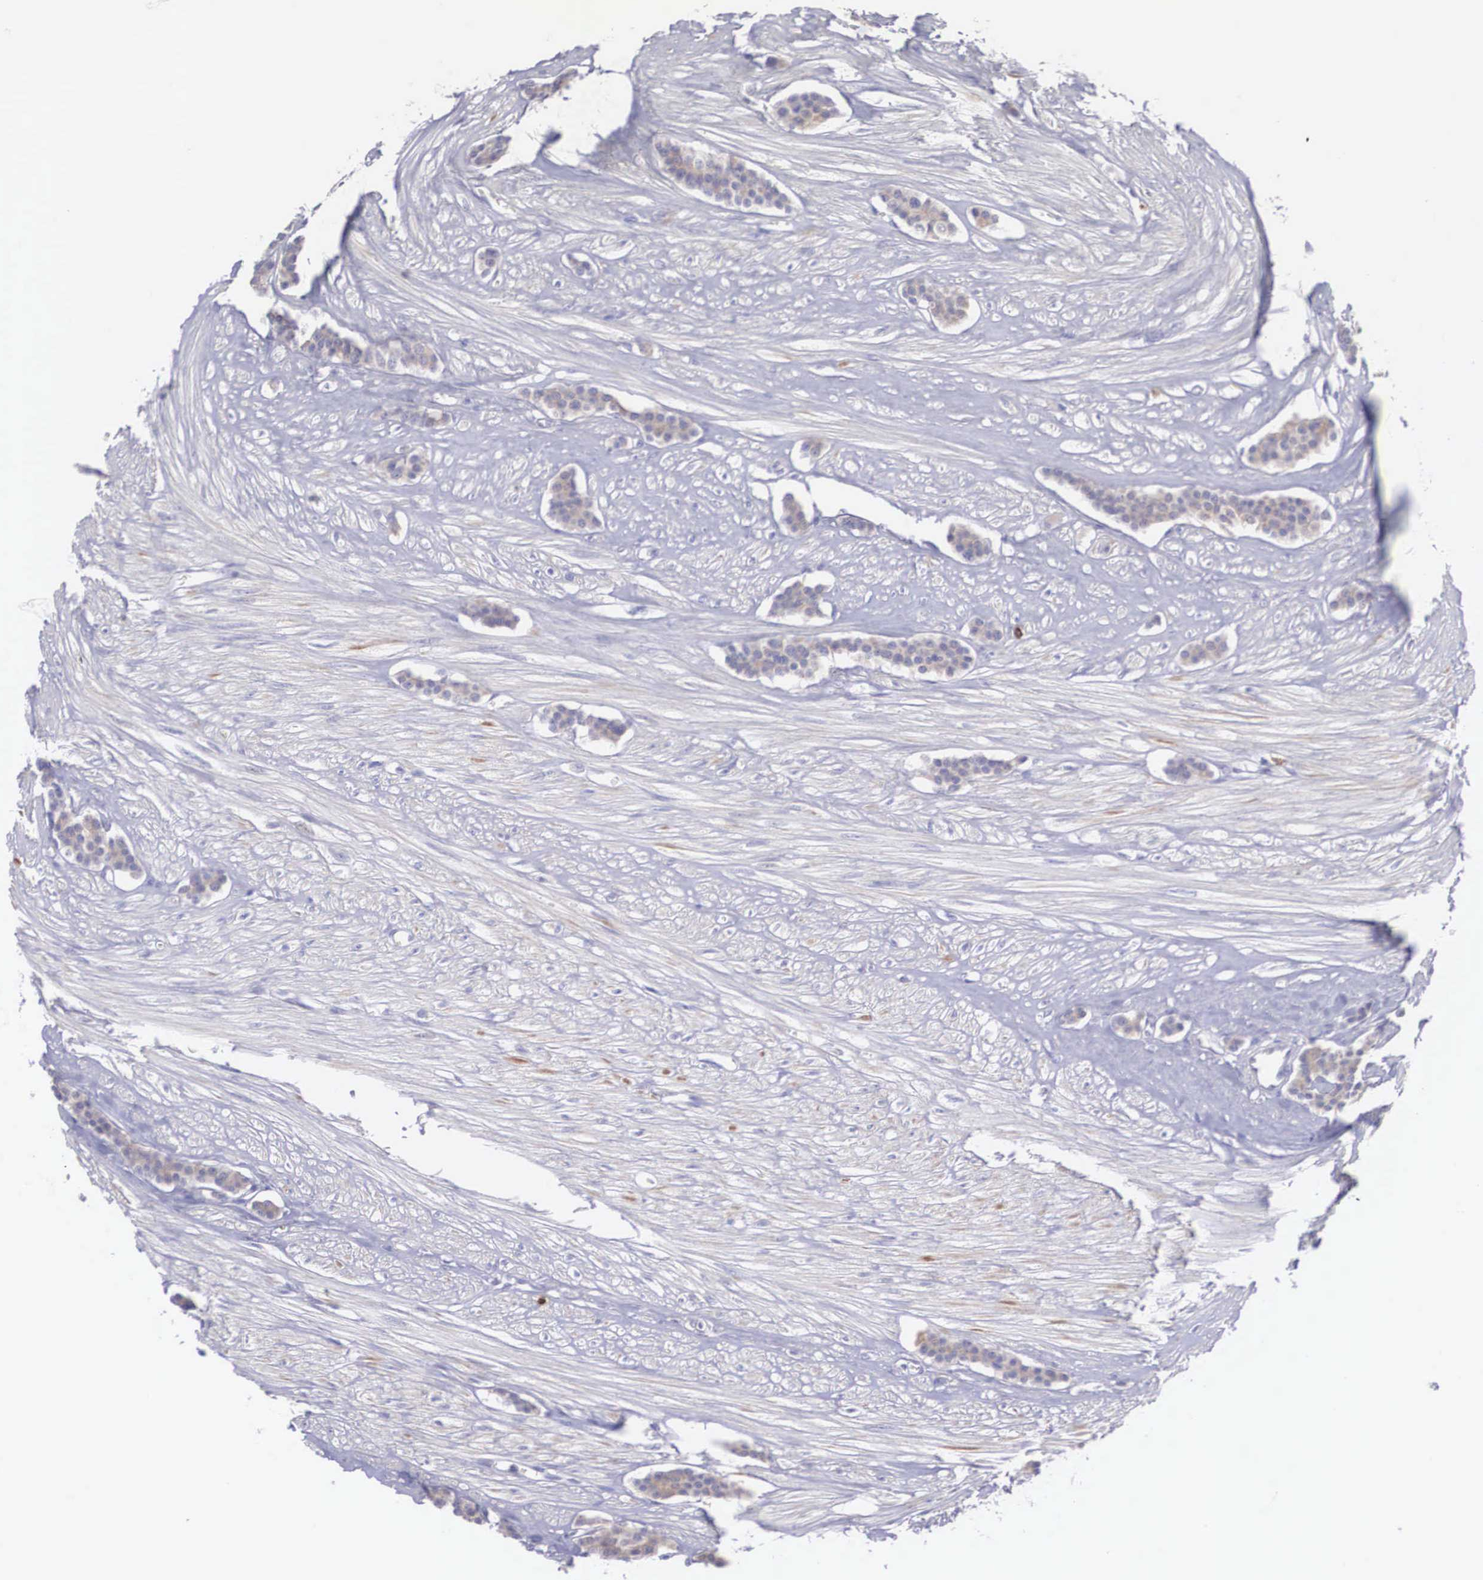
{"staining": {"intensity": "weak", "quantity": ">75%", "location": "cytoplasmic/membranous"}, "tissue": "carcinoid", "cell_type": "Tumor cells", "image_type": "cancer", "snomed": [{"axis": "morphology", "description": "Carcinoid, malignant, NOS"}, {"axis": "topography", "description": "Small intestine"}], "caption": "Immunohistochemical staining of malignant carcinoid shows low levels of weak cytoplasmic/membranous protein expression in approximately >75% of tumor cells.", "gene": "NINL", "patient": {"sex": "male", "age": 60}}